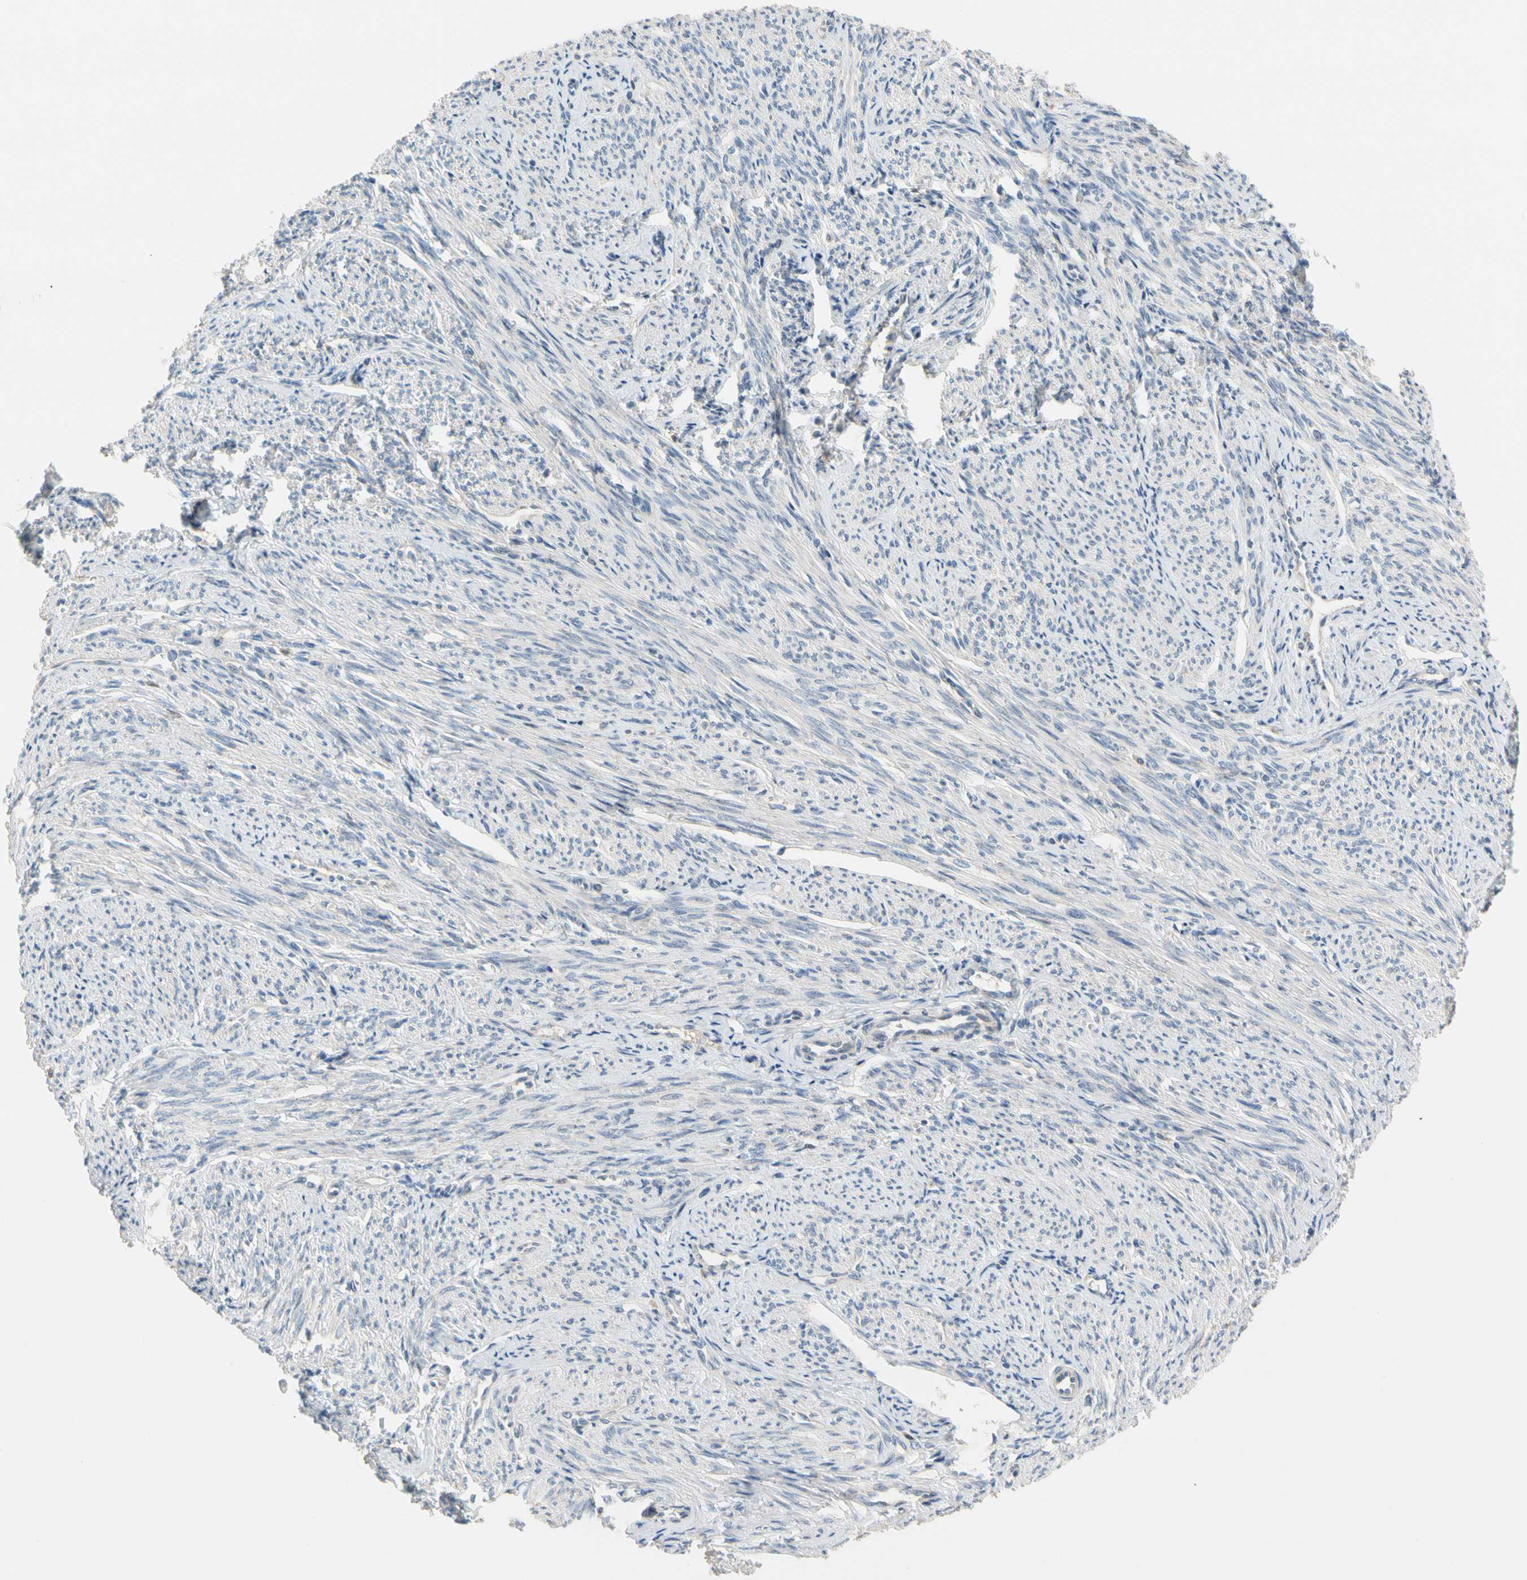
{"staining": {"intensity": "weak", "quantity": "<25%", "location": "cytoplasmic/membranous"}, "tissue": "smooth muscle", "cell_type": "Smooth muscle cells", "image_type": "normal", "snomed": [{"axis": "morphology", "description": "Normal tissue, NOS"}, {"axis": "topography", "description": "Smooth muscle"}], "caption": "This is an IHC micrograph of normal smooth muscle. There is no expression in smooth muscle cells.", "gene": "GPSM2", "patient": {"sex": "female", "age": 65}}